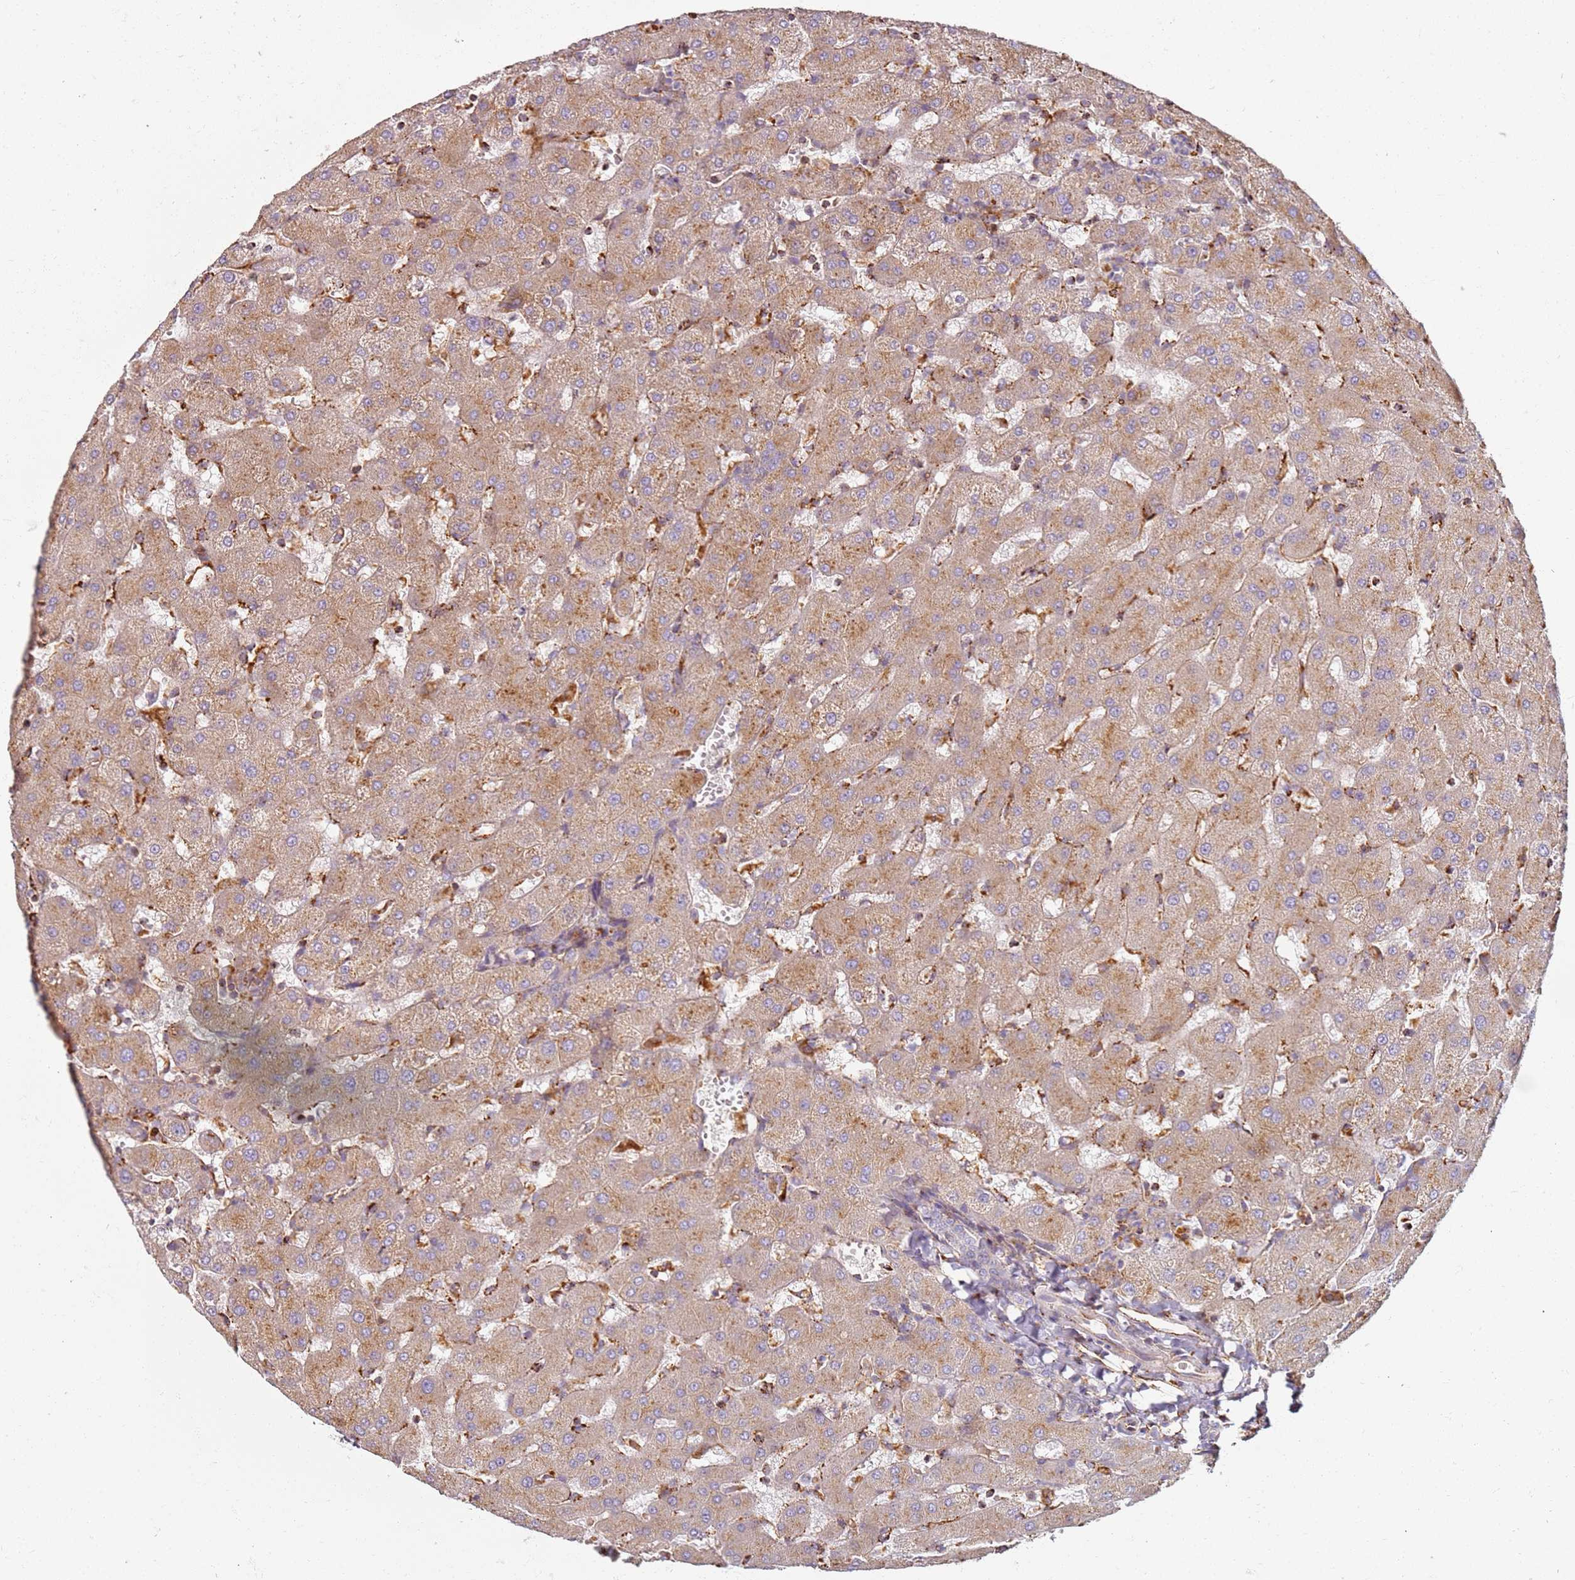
{"staining": {"intensity": "negative", "quantity": "none", "location": "none"}, "tissue": "liver", "cell_type": "Cholangiocytes", "image_type": "normal", "snomed": [{"axis": "morphology", "description": "Normal tissue, NOS"}, {"axis": "topography", "description": "Liver"}], "caption": "An immunohistochemistry (IHC) micrograph of benign liver is shown. There is no staining in cholangiocytes of liver. The staining was performed using DAB (3,3'-diaminobenzidine) to visualize the protein expression in brown, while the nuclei were stained in blue with hematoxylin (Magnification: 20x).", "gene": "PROKR2", "patient": {"sex": "female", "age": 63}}